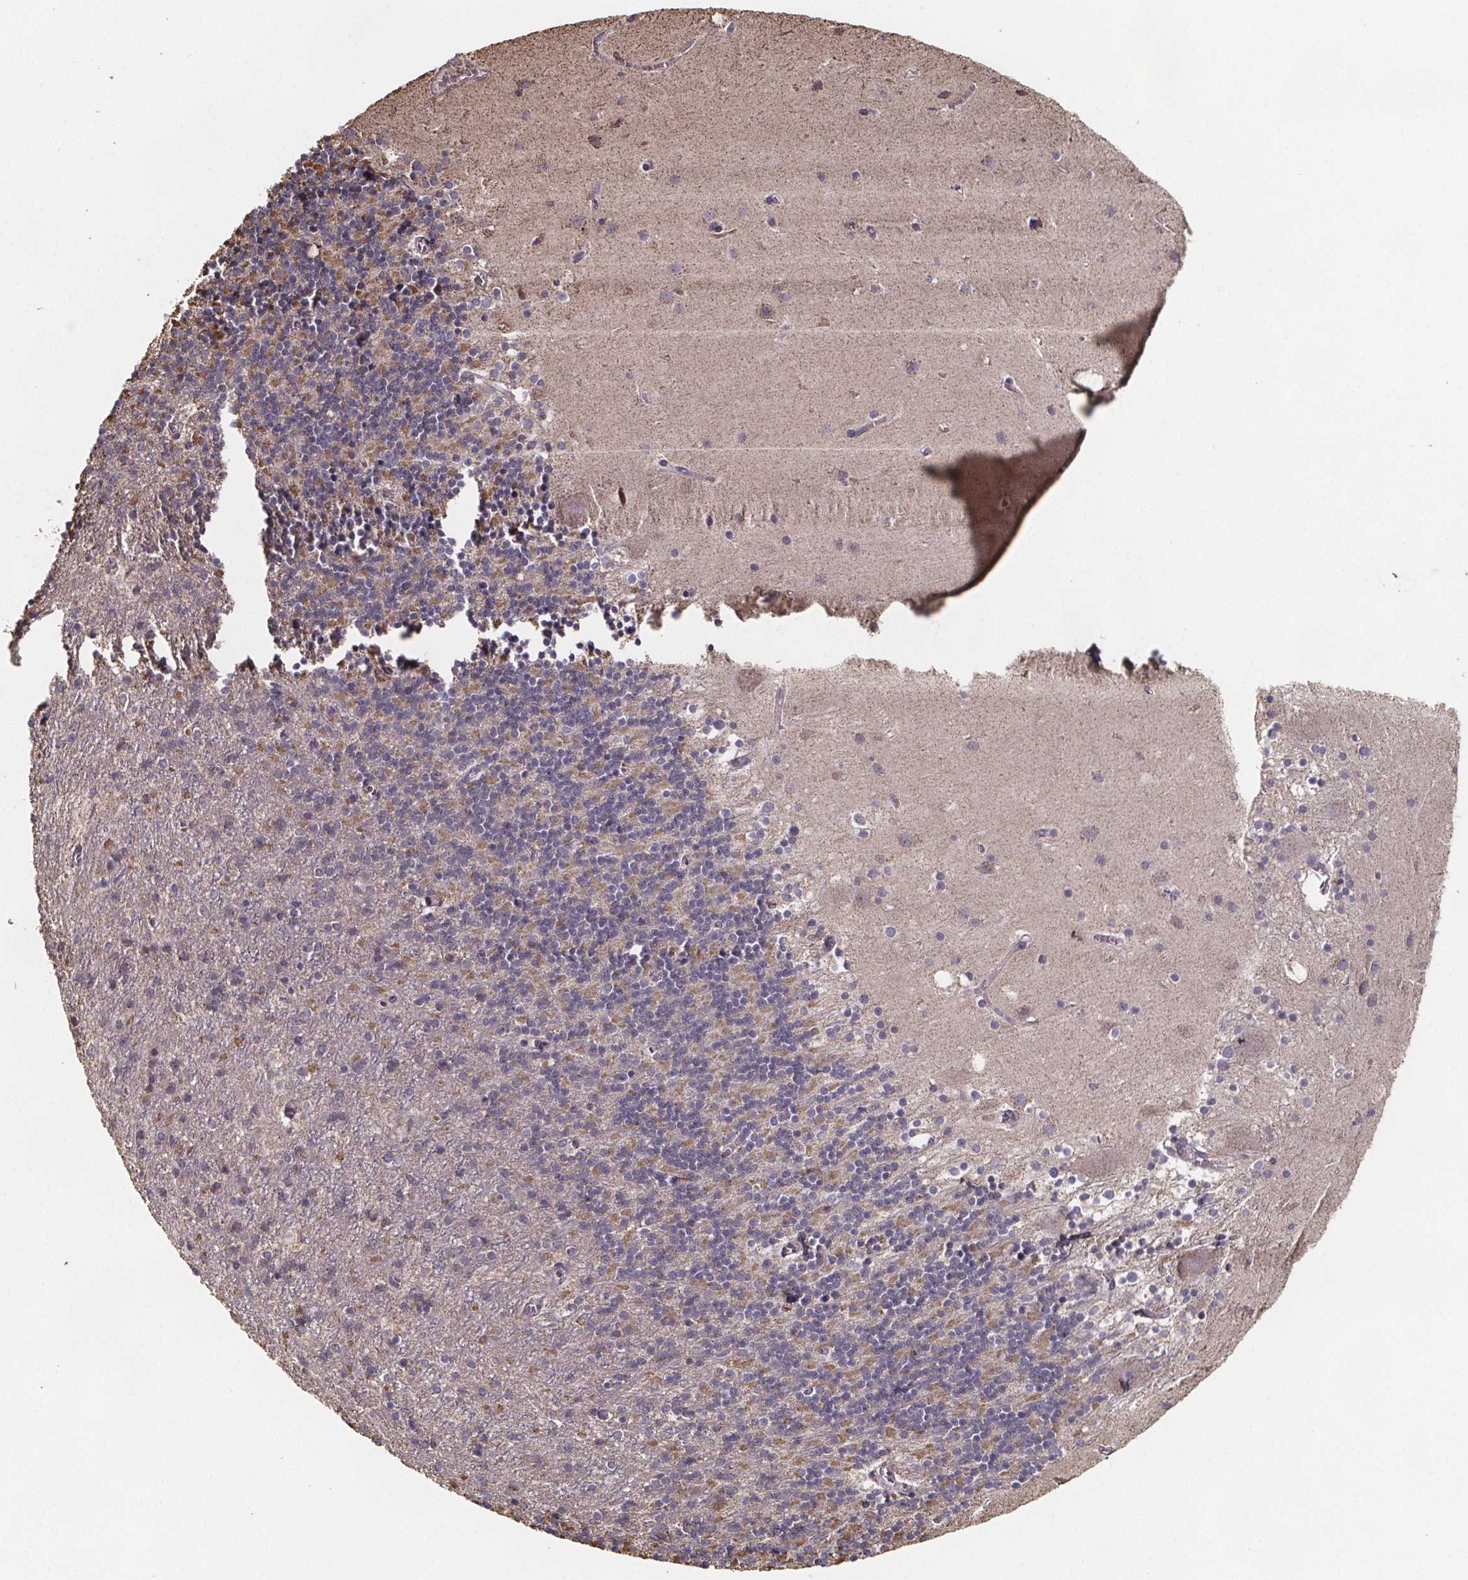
{"staining": {"intensity": "weak", "quantity": "25%-75%", "location": "cytoplasmic/membranous"}, "tissue": "cerebellum", "cell_type": "Cells in granular layer", "image_type": "normal", "snomed": [{"axis": "morphology", "description": "Normal tissue, NOS"}, {"axis": "topography", "description": "Cerebellum"}], "caption": "High-power microscopy captured an immunohistochemistry photomicrograph of unremarkable cerebellum, revealing weak cytoplasmic/membranous expression in approximately 25%-75% of cells in granular layer.", "gene": "SLC35D2", "patient": {"sex": "male", "age": 70}}